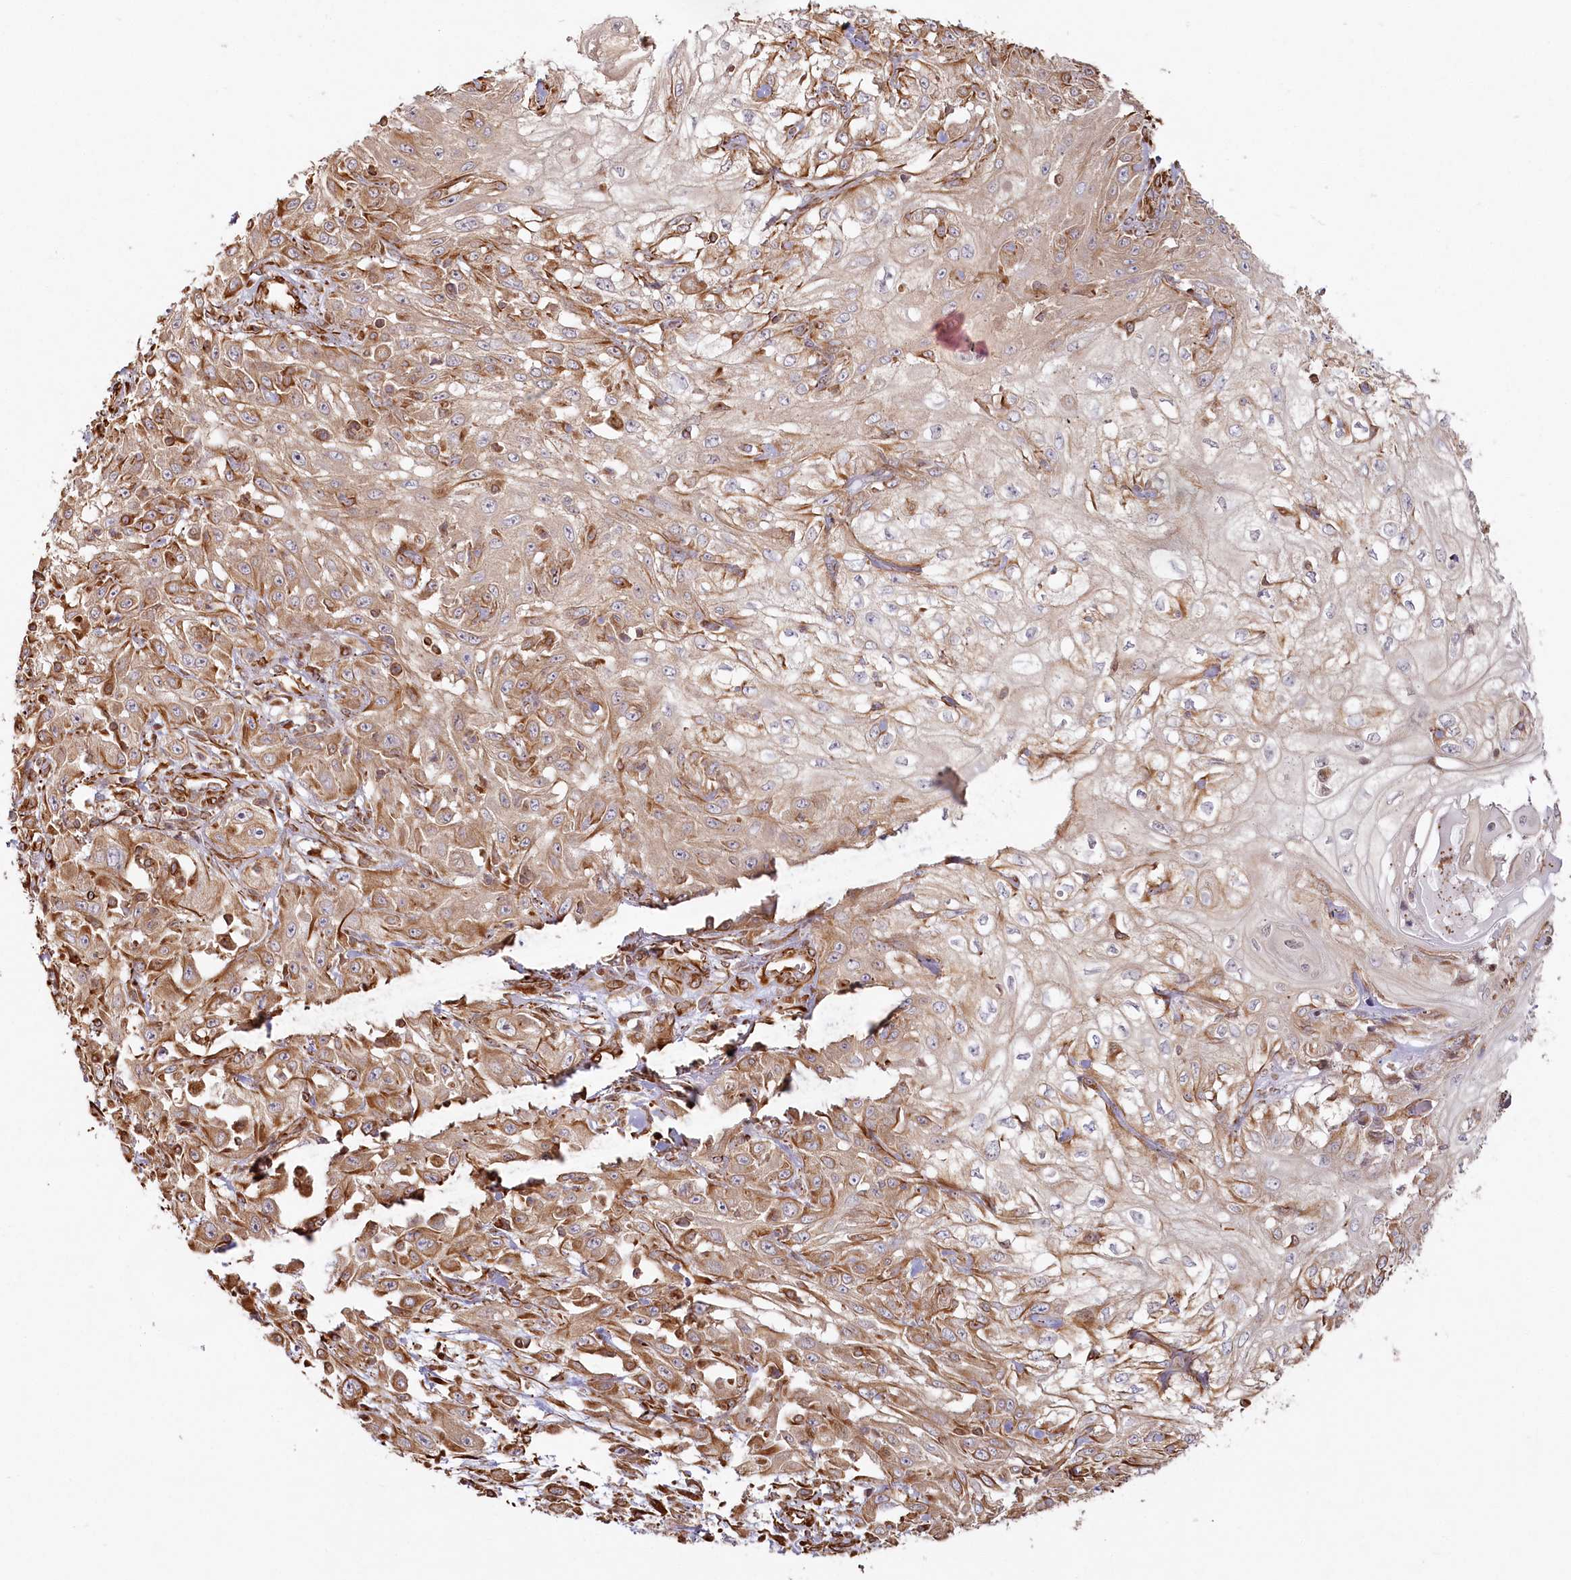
{"staining": {"intensity": "moderate", "quantity": ">75%", "location": "cytoplasmic/membranous"}, "tissue": "skin cancer", "cell_type": "Tumor cells", "image_type": "cancer", "snomed": [{"axis": "morphology", "description": "Squamous cell carcinoma, NOS"}, {"axis": "morphology", "description": "Squamous cell carcinoma, metastatic, NOS"}, {"axis": "topography", "description": "Skin"}, {"axis": "topography", "description": "Lymph node"}], "caption": "Metastatic squamous cell carcinoma (skin) was stained to show a protein in brown. There is medium levels of moderate cytoplasmic/membranous expression in approximately >75% of tumor cells.", "gene": "TTC1", "patient": {"sex": "male", "age": 75}}